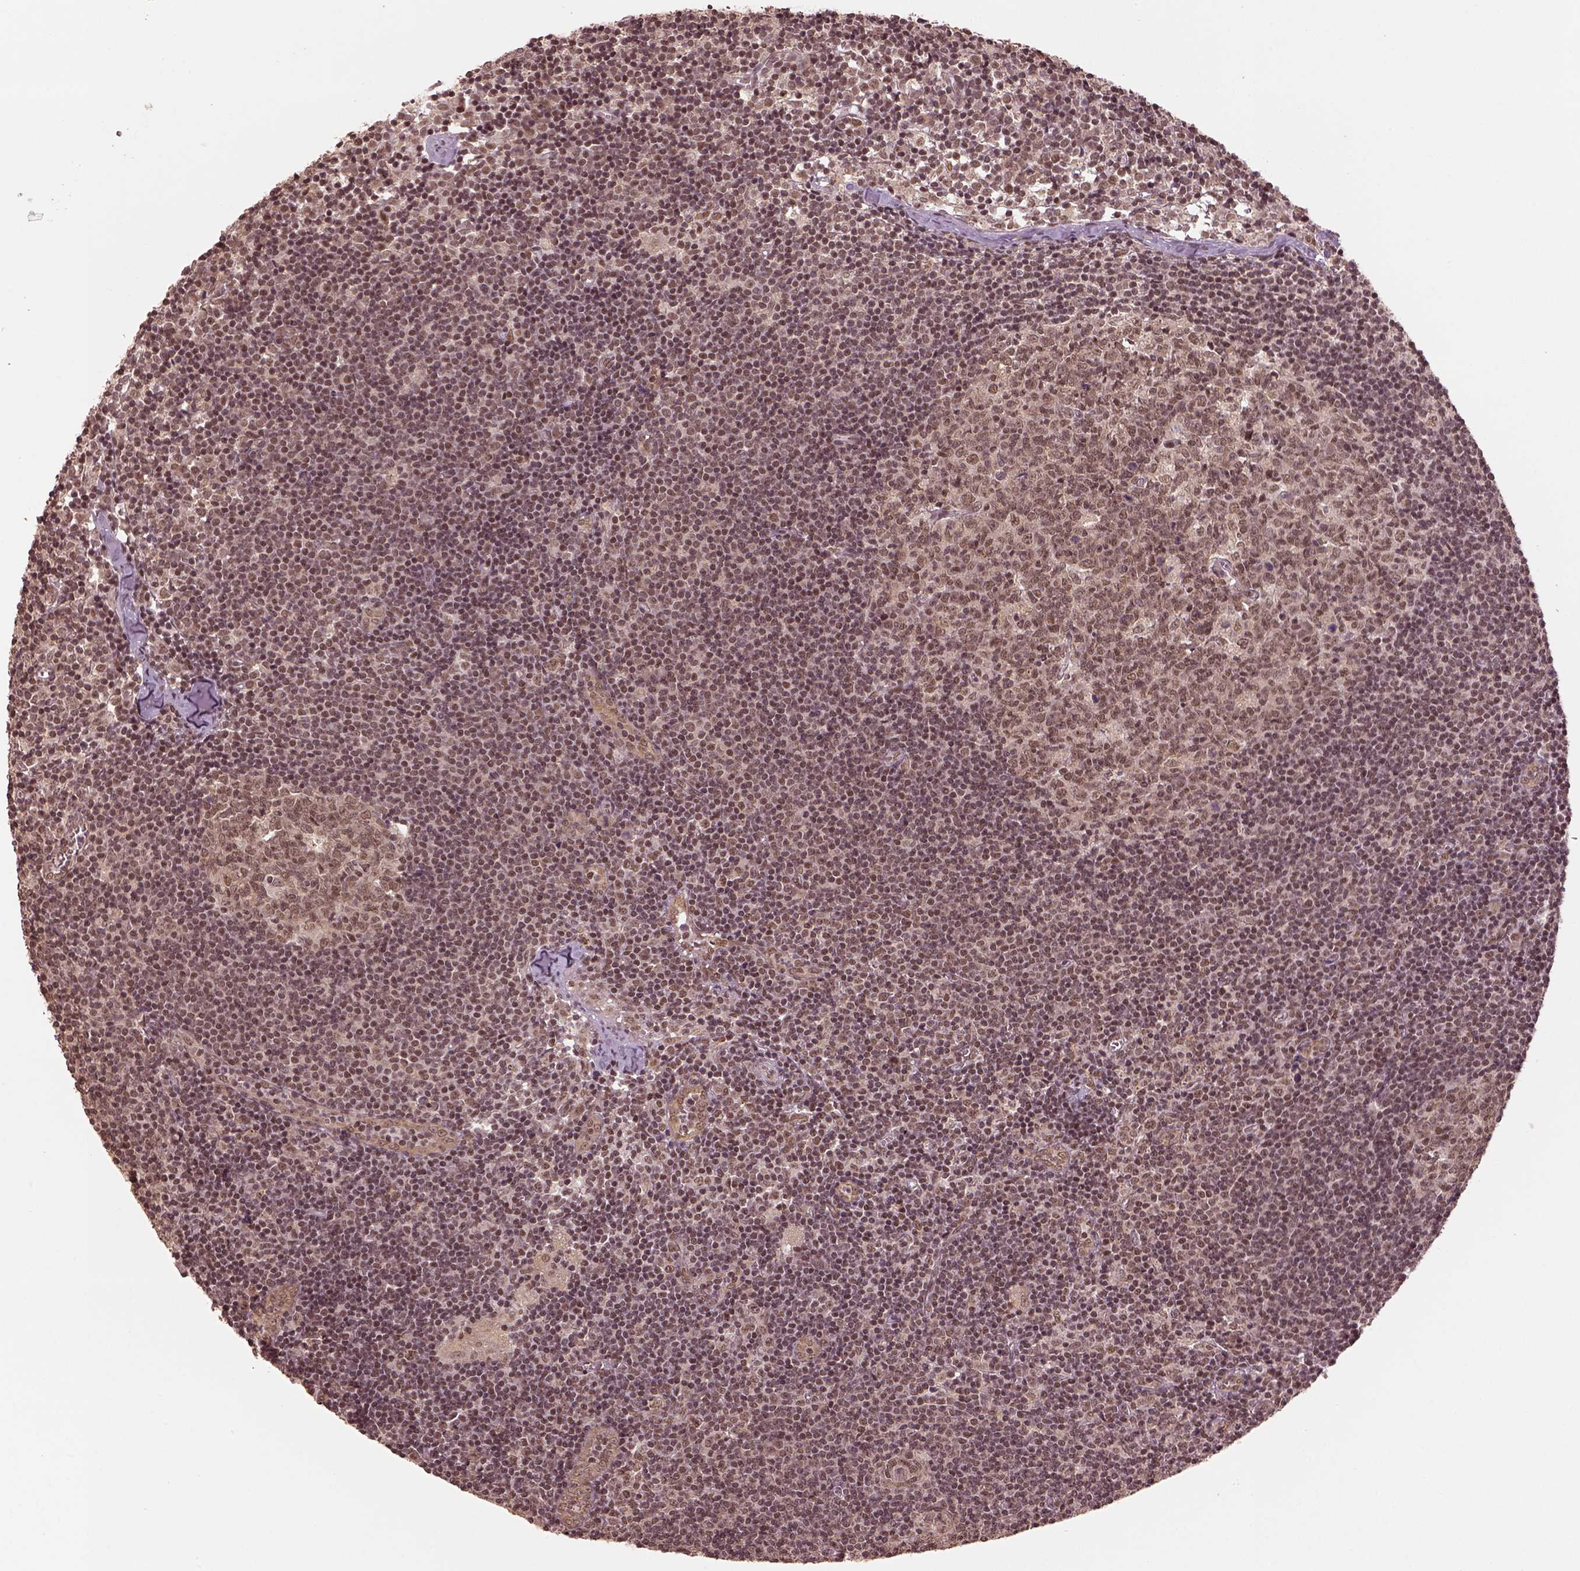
{"staining": {"intensity": "moderate", "quantity": ">75%", "location": "nuclear"}, "tissue": "lymph node", "cell_type": "Germinal center cells", "image_type": "normal", "snomed": [{"axis": "morphology", "description": "Normal tissue, NOS"}, {"axis": "topography", "description": "Lymph node"}], "caption": "The photomicrograph reveals immunohistochemical staining of normal lymph node. There is moderate nuclear positivity is appreciated in approximately >75% of germinal center cells. (Brightfield microscopy of DAB IHC at high magnification).", "gene": "BRD9", "patient": {"sex": "female", "age": 52}}